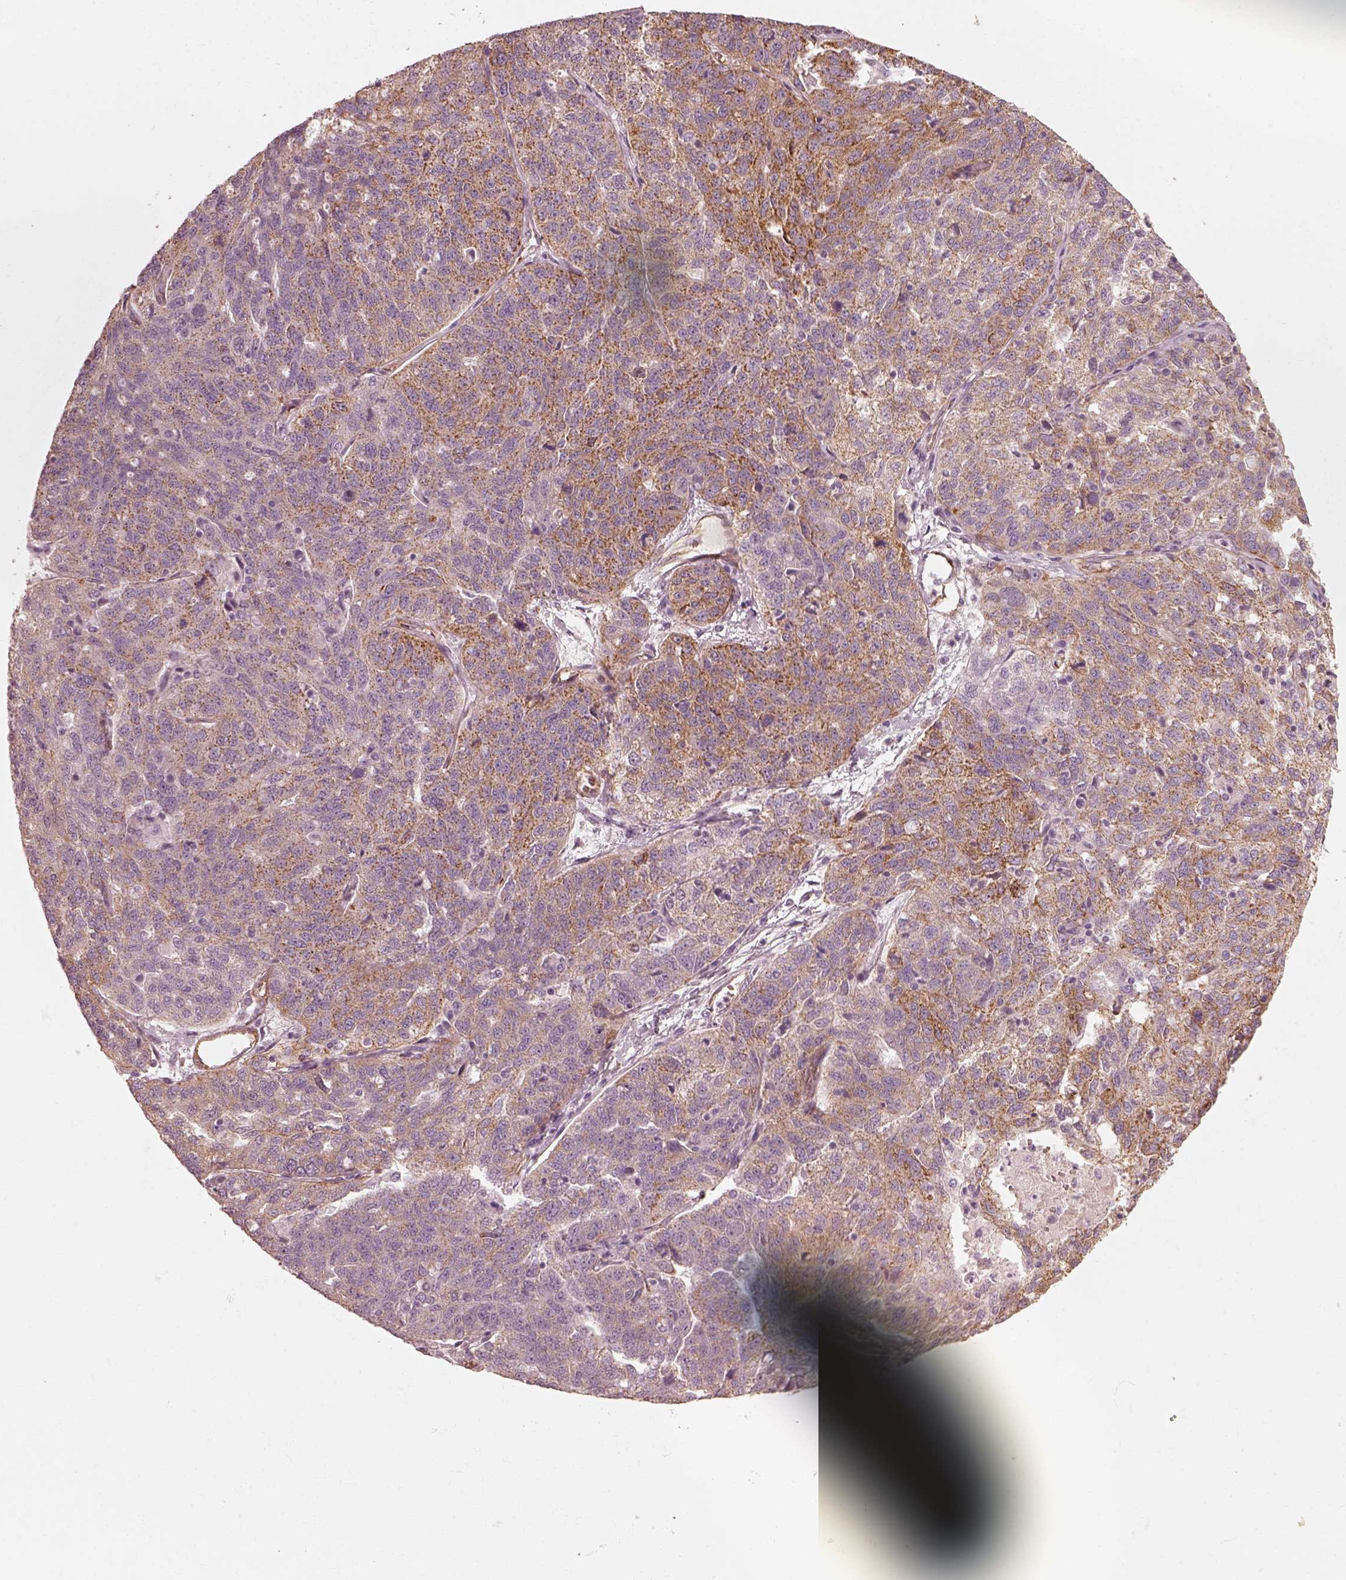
{"staining": {"intensity": "moderate", "quantity": "25%-75%", "location": "cytoplasmic/membranous"}, "tissue": "ovarian cancer", "cell_type": "Tumor cells", "image_type": "cancer", "snomed": [{"axis": "morphology", "description": "Cystadenocarcinoma, serous, NOS"}, {"axis": "topography", "description": "Ovary"}], "caption": "Ovarian cancer (serous cystadenocarcinoma) stained with a brown dye demonstrates moderate cytoplasmic/membranous positive positivity in about 25%-75% of tumor cells.", "gene": "CRYM", "patient": {"sex": "female", "age": 71}}